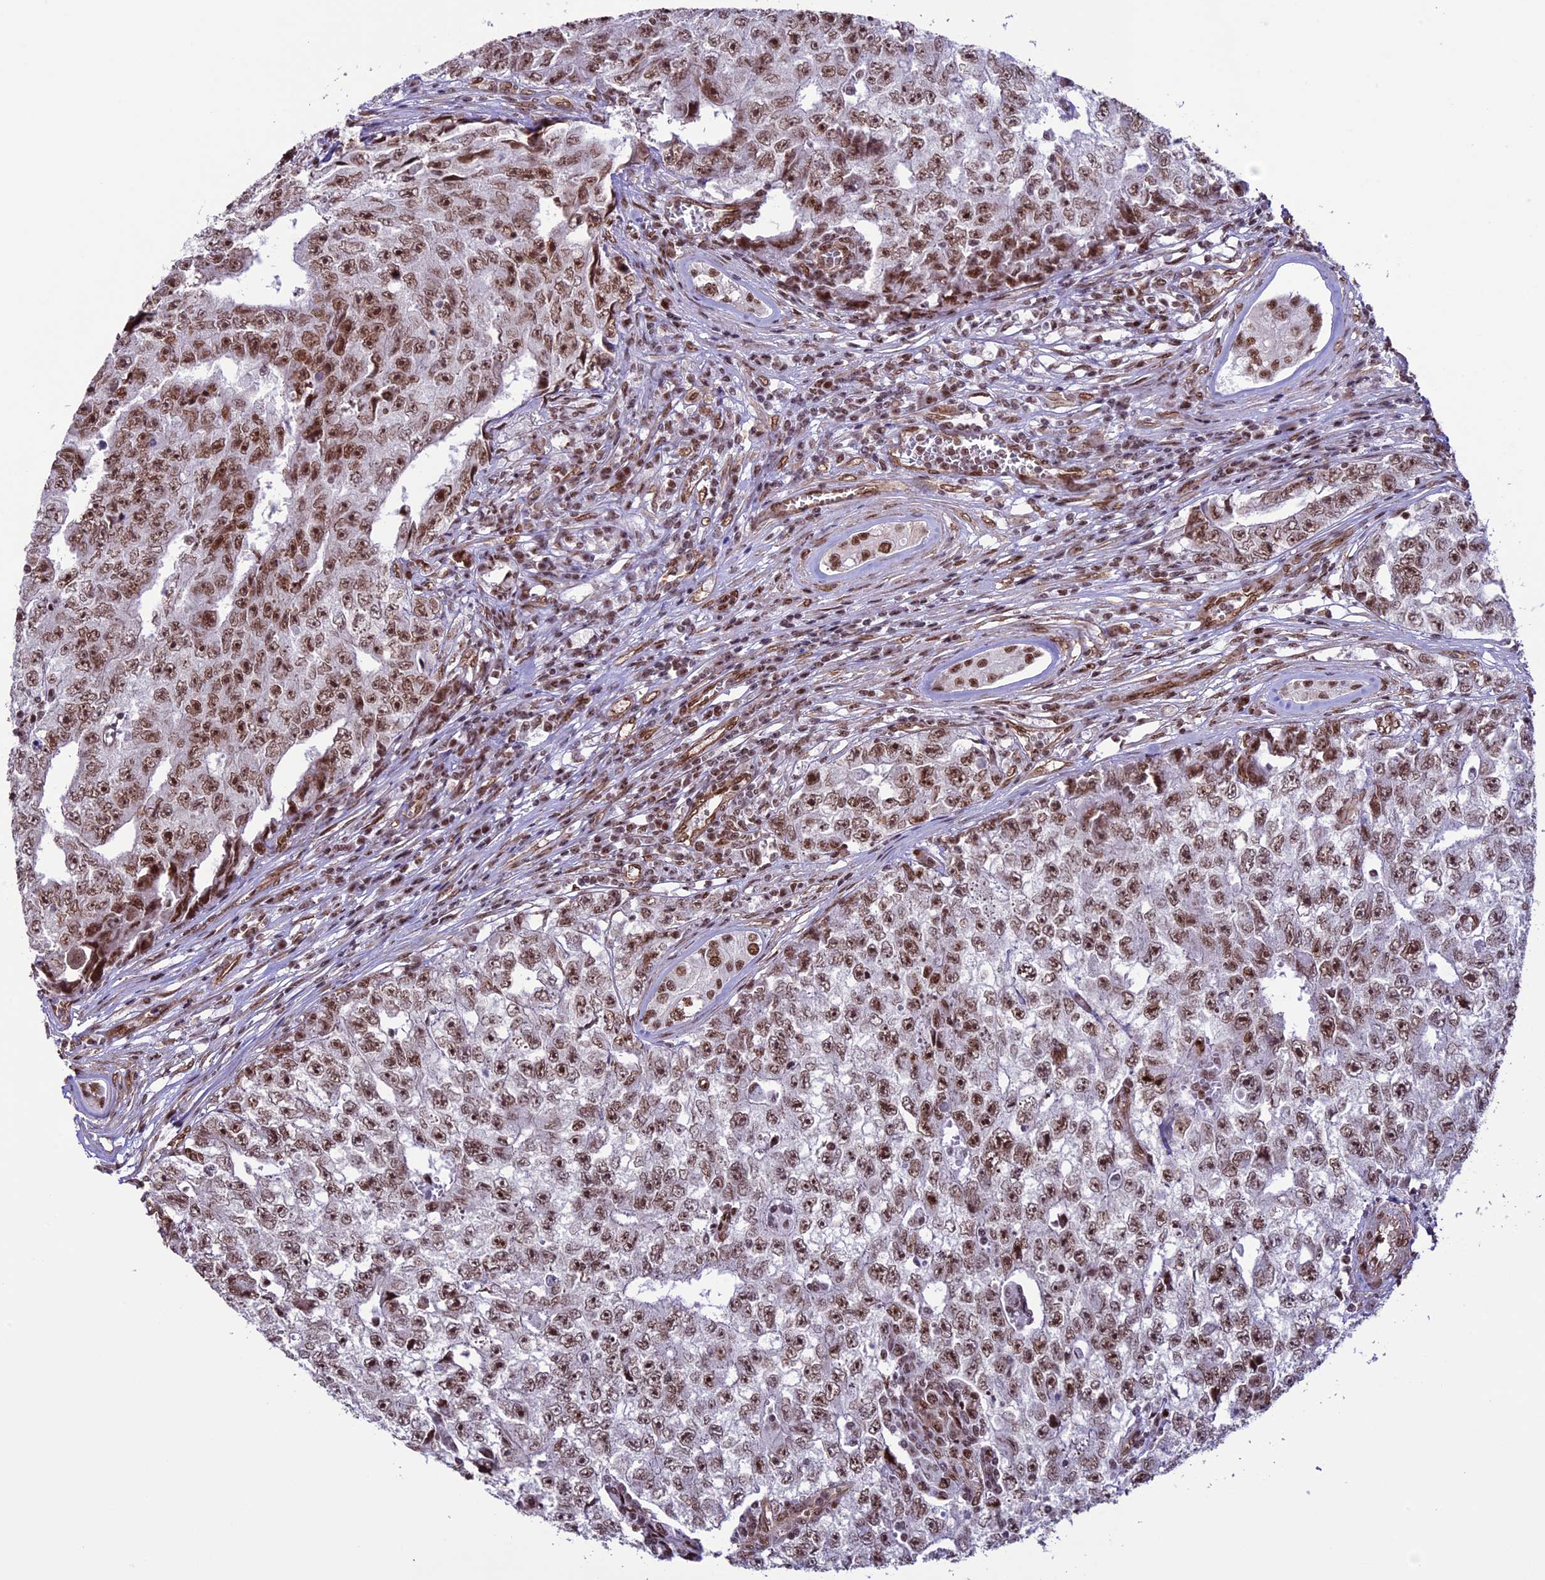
{"staining": {"intensity": "moderate", "quantity": ">75%", "location": "nuclear"}, "tissue": "testis cancer", "cell_type": "Tumor cells", "image_type": "cancer", "snomed": [{"axis": "morphology", "description": "Carcinoma, Embryonal, NOS"}, {"axis": "topography", "description": "Testis"}], "caption": "Testis cancer (embryonal carcinoma) stained with a protein marker reveals moderate staining in tumor cells.", "gene": "MPHOSPH8", "patient": {"sex": "male", "age": 17}}